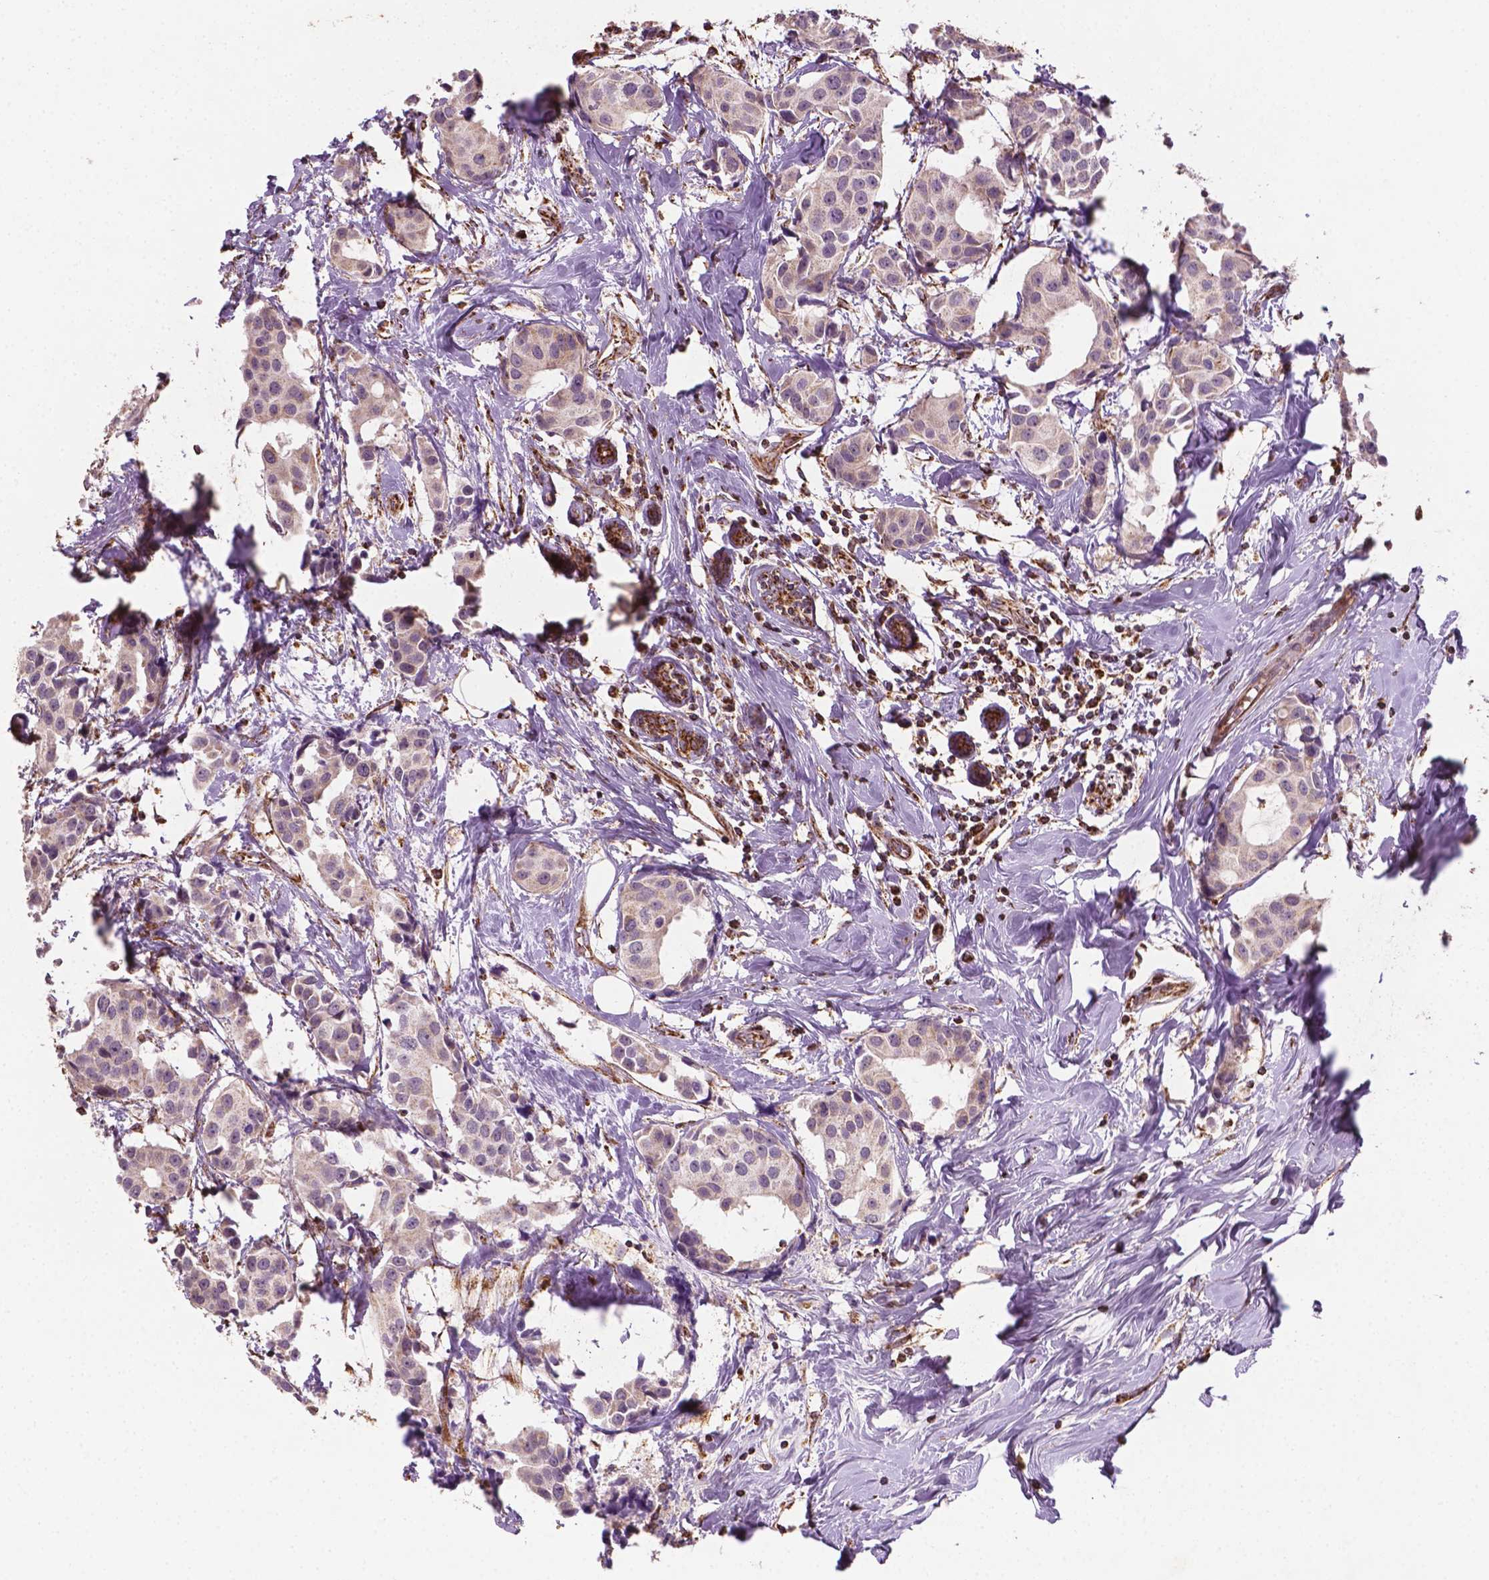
{"staining": {"intensity": "negative", "quantity": "none", "location": "none"}, "tissue": "breast cancer", "cell_type": "Tumor cells", "image_type": "cancer", "snomed": [{"axis": "morphology", "description": "Normal tissue, NOS"}, {"axis": "morphology", "description": "Duct carcinoma"}, {"axis": "topography", "description": "Breast"}], "caption": "Immunohistochemical staining of breast cancer (infiltrating ductal carcinoma) displays no significant staining in tumor cells.", "gene": "HS3ST3A1", "patient": {"sex": "female", "age": 39}}